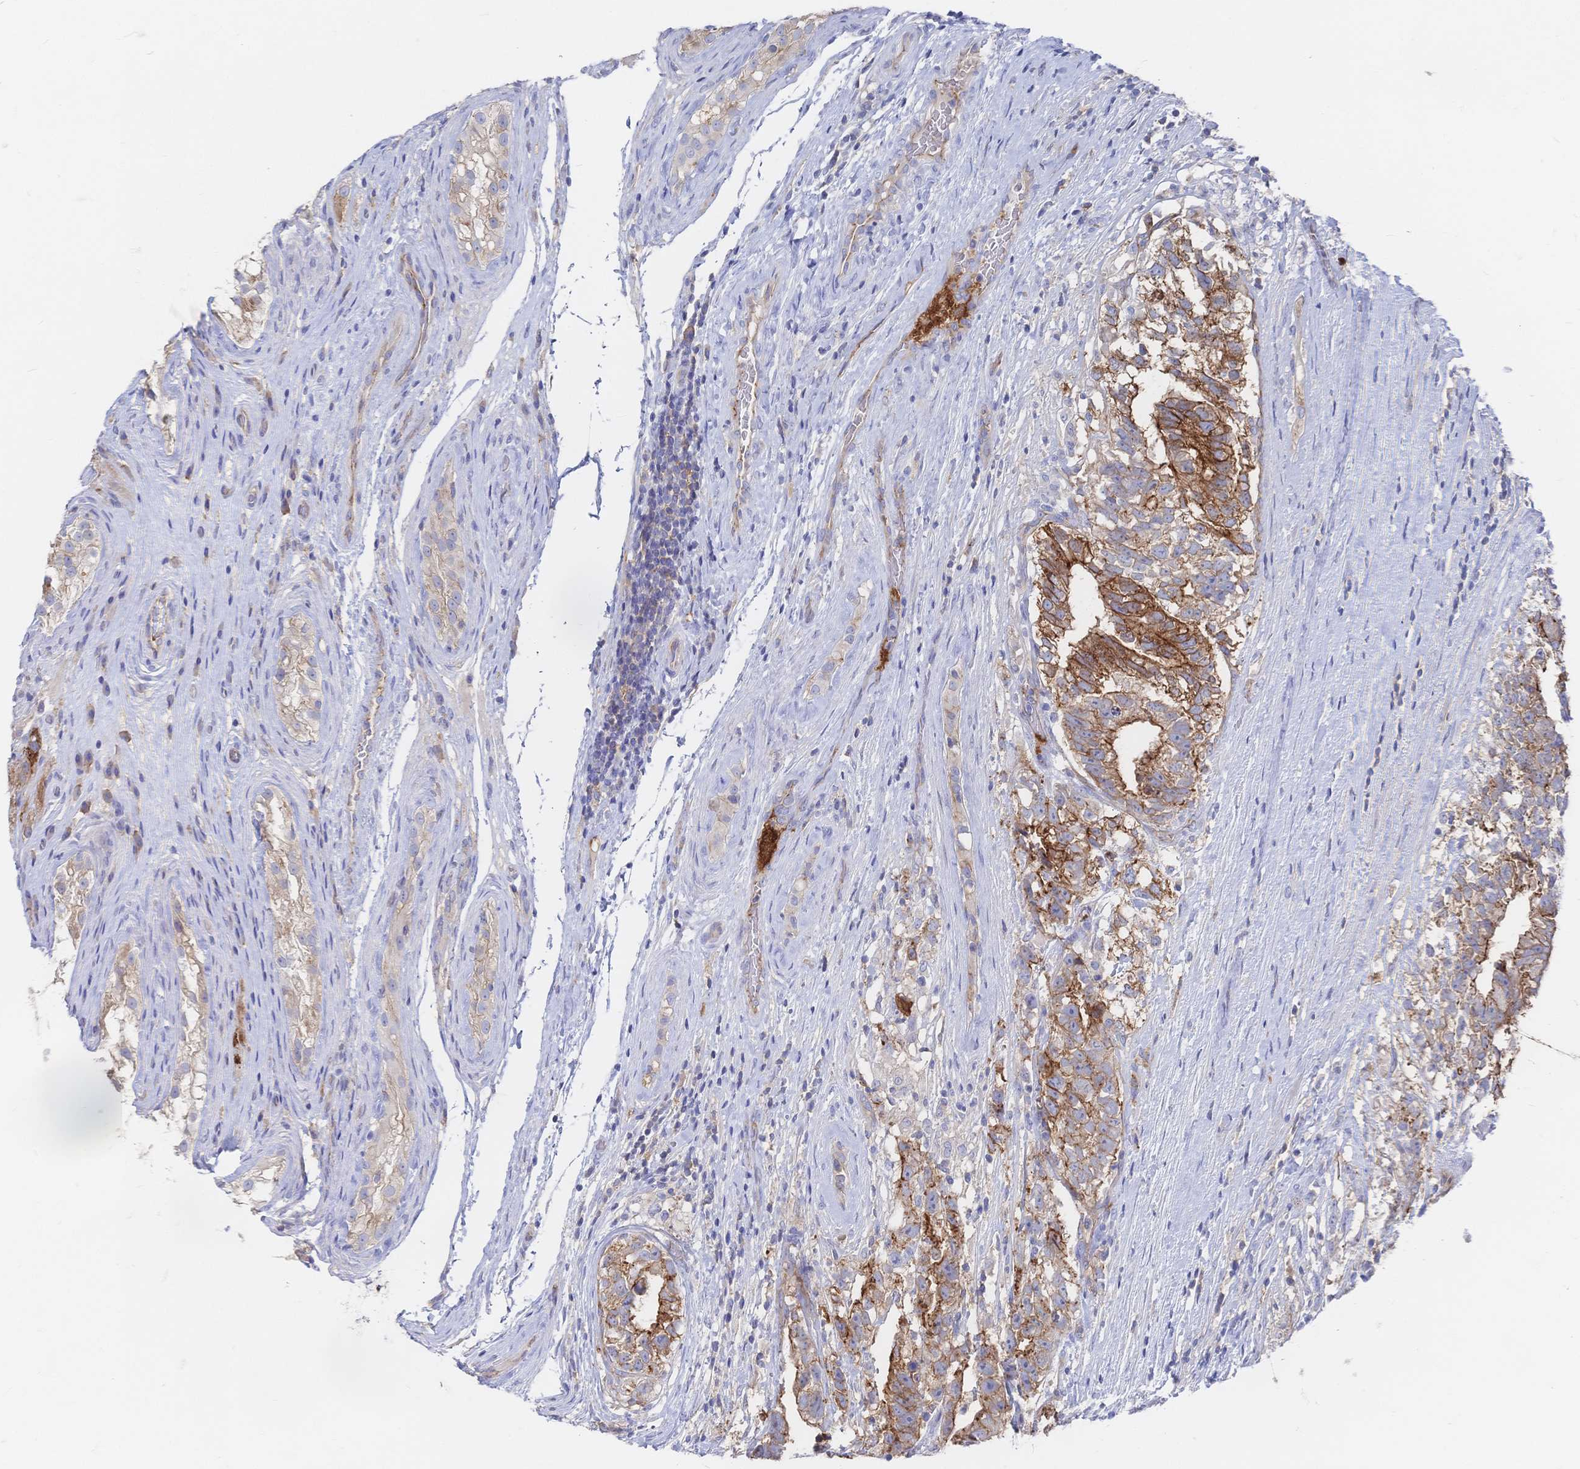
{"staining": {"intensity": "strong", "quantity": "25%-75%", "location": "cytoplasmic/membranous"}, "tissue": "testis cancer", "cell_type": "Tumor cells", "image_type": "cancer", "snomed": [{"axis": "morphology", "description": "Seminoma, NOS"}, {"axis": "morphology", "description": "Carcinoma, Embryonal, NOS"}, {"axis": "topography", "description": "Testis"}], "caption": "Brown immunohistochemical staining in testis cancer shows strong cytoplasmic/membranous expression in about 25%-75% of tumor cells. (DAB (3,3'-diaminobenzidine) IHC with brightfield microscopy, high magnification).", "gene": "F11R", "patient": {"sex": "male", "age": 41}}